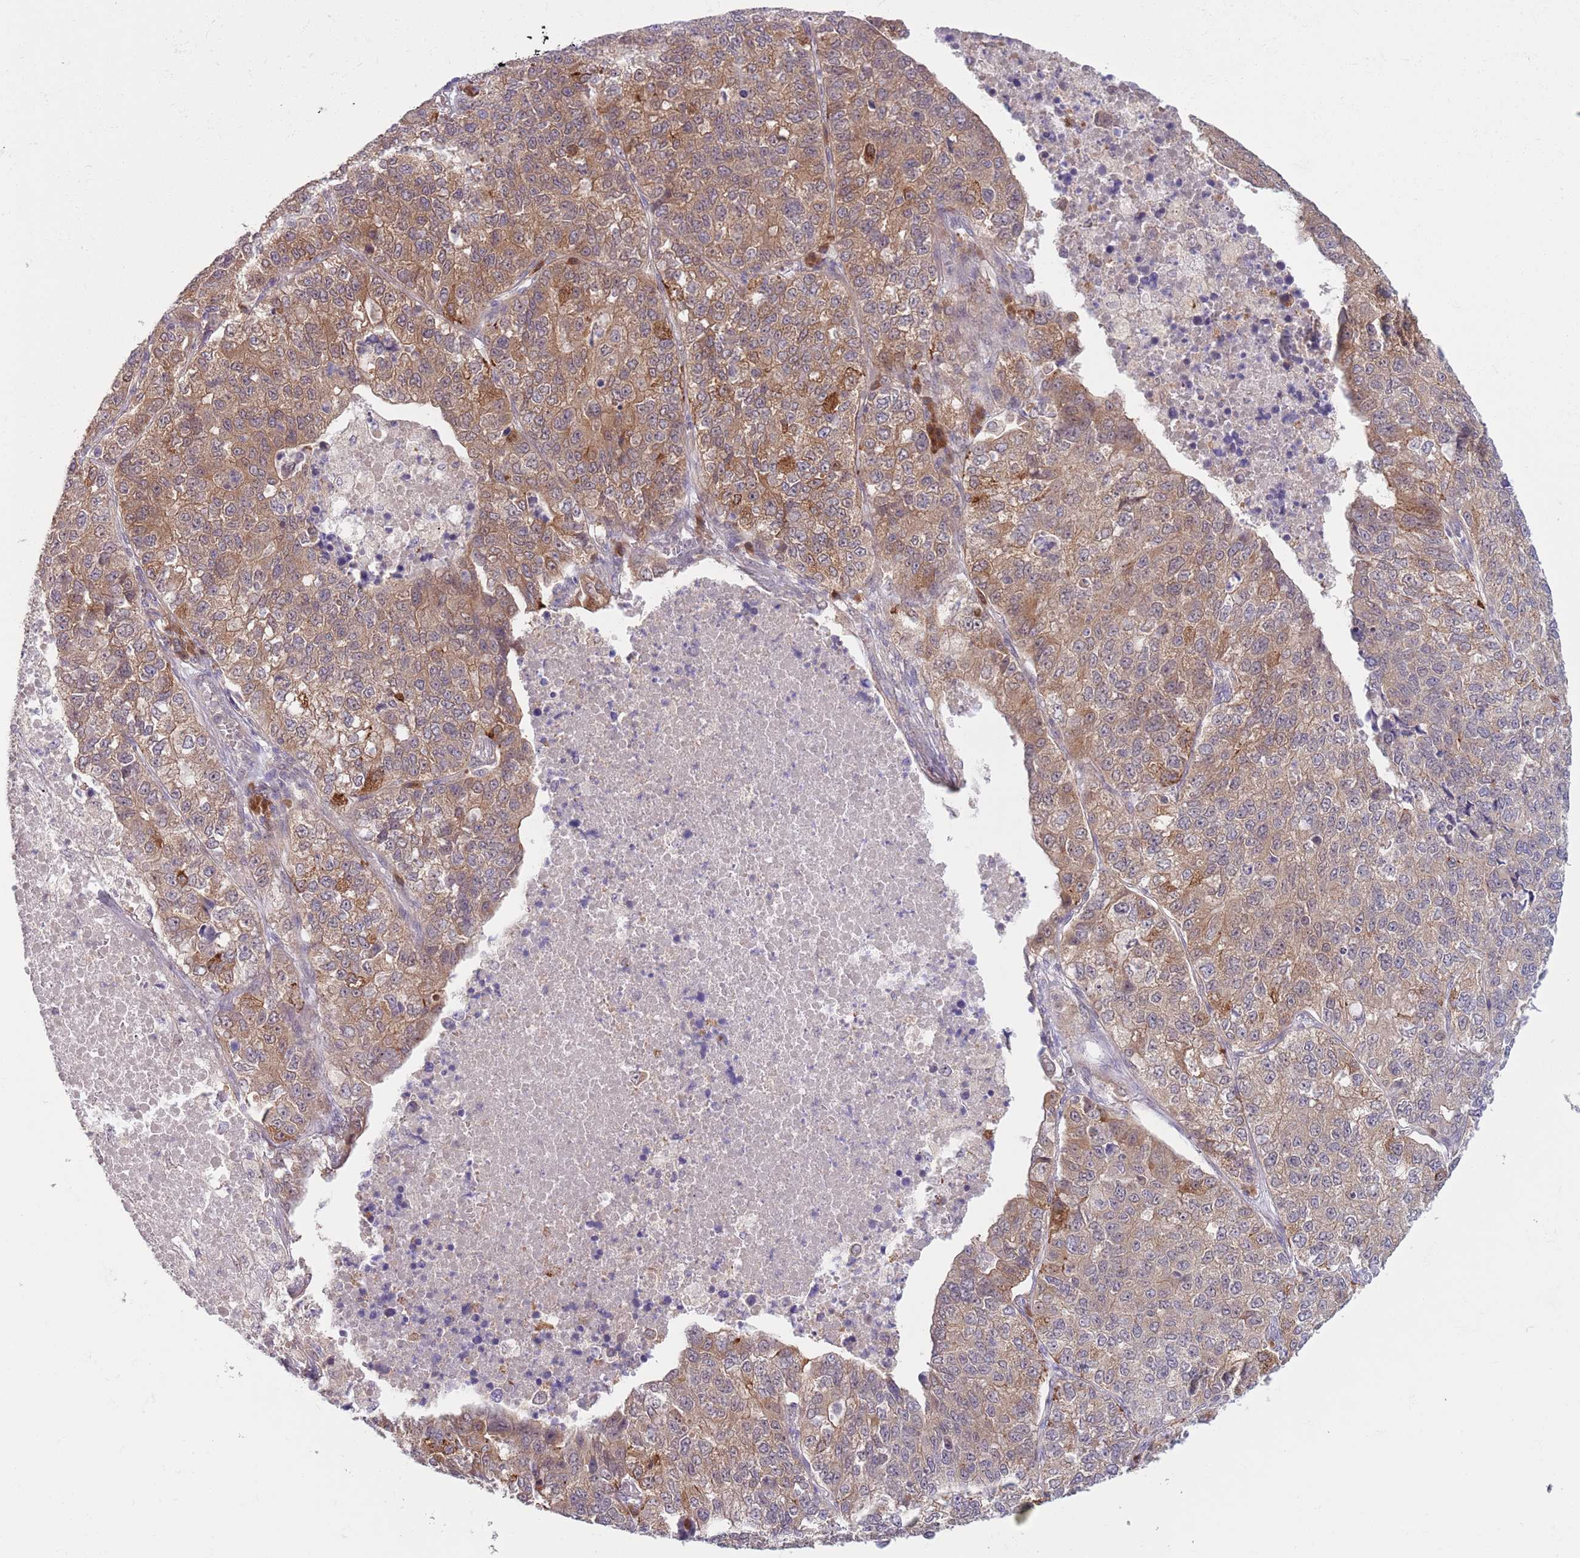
{"staining": {"intensity": "moderate", "quantity": "25%-75%", "location": "cytoplasmic/membranous"}, "tissue": "lung cancer", "cell_type": "Tumor cells", "image_type": "cancer", "snomed": [{"axis": "morphology", "description": "Adenocarcinoma, NOS"}, {"axis": "topography", "description": "Lung"}], "caption": "Tumor cells show moderate cytoplasmic/membranous positivity in about 25%-75% of cells in lung cancer (adenocarcinoma).", "gene": "COPE", "patient": {"sex": "male", "age": 49}}